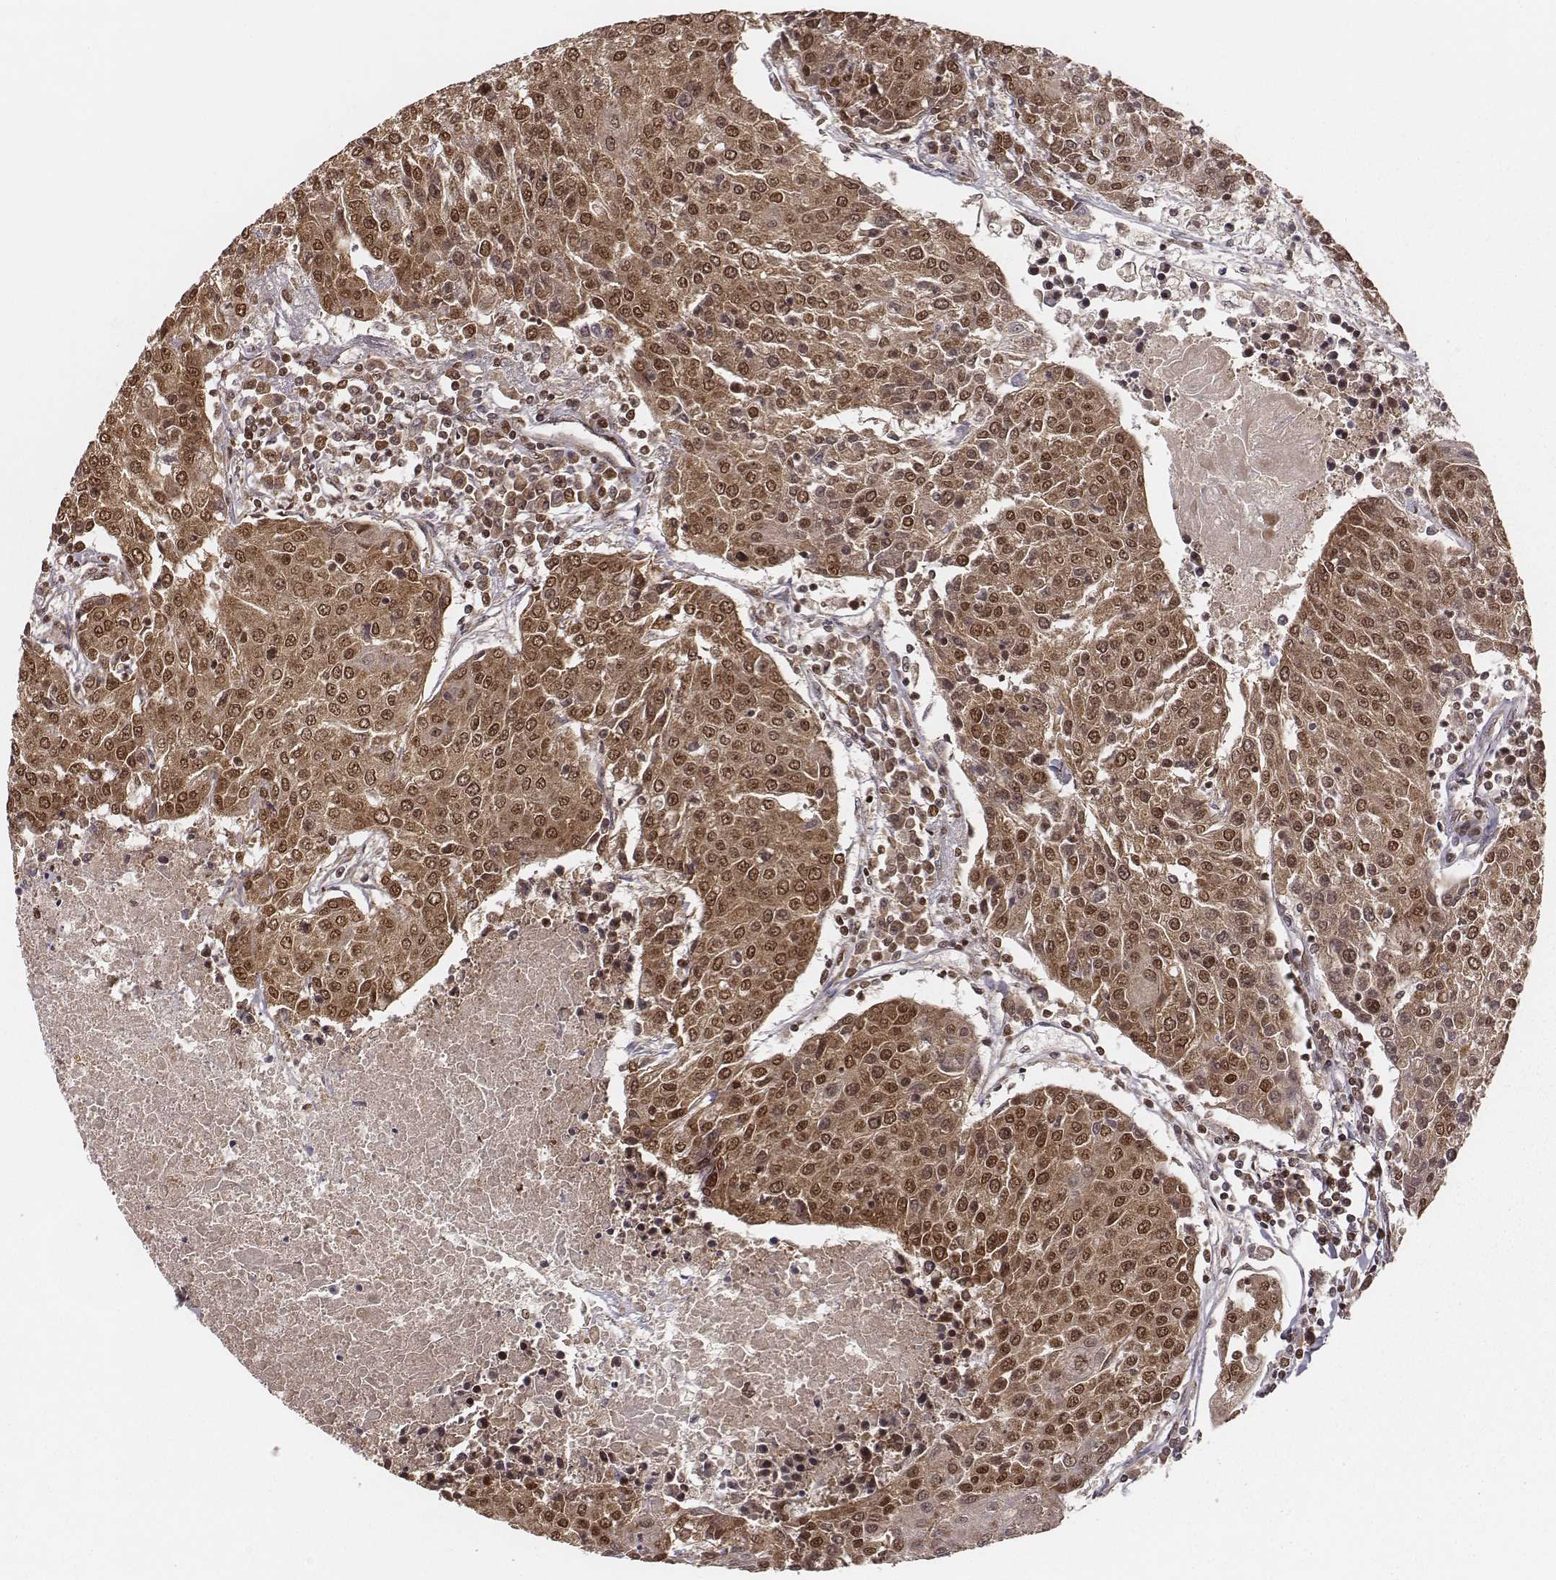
{"staining": {"intensity": "moderate", "quantity": ">75%", "location": "cytoplasmic/membranous,nuclear"}, "tissue": "urothelial cancer", "cell_type": "Tumor cells", "image_type": "cancer", "snomed": [{"axis": "morphology", "description": "Urothelial carcinoma, High grade"}, {"axis": "topography", "description": "Urinary bladder"}], "caption": "Urothelial cancer stained for a protein reveals moderate cytoplasmic/membranous and nuclear positivity in tumor cells.", "gene": "NFX1", "patient": {"sex": "female", "age": 85}}